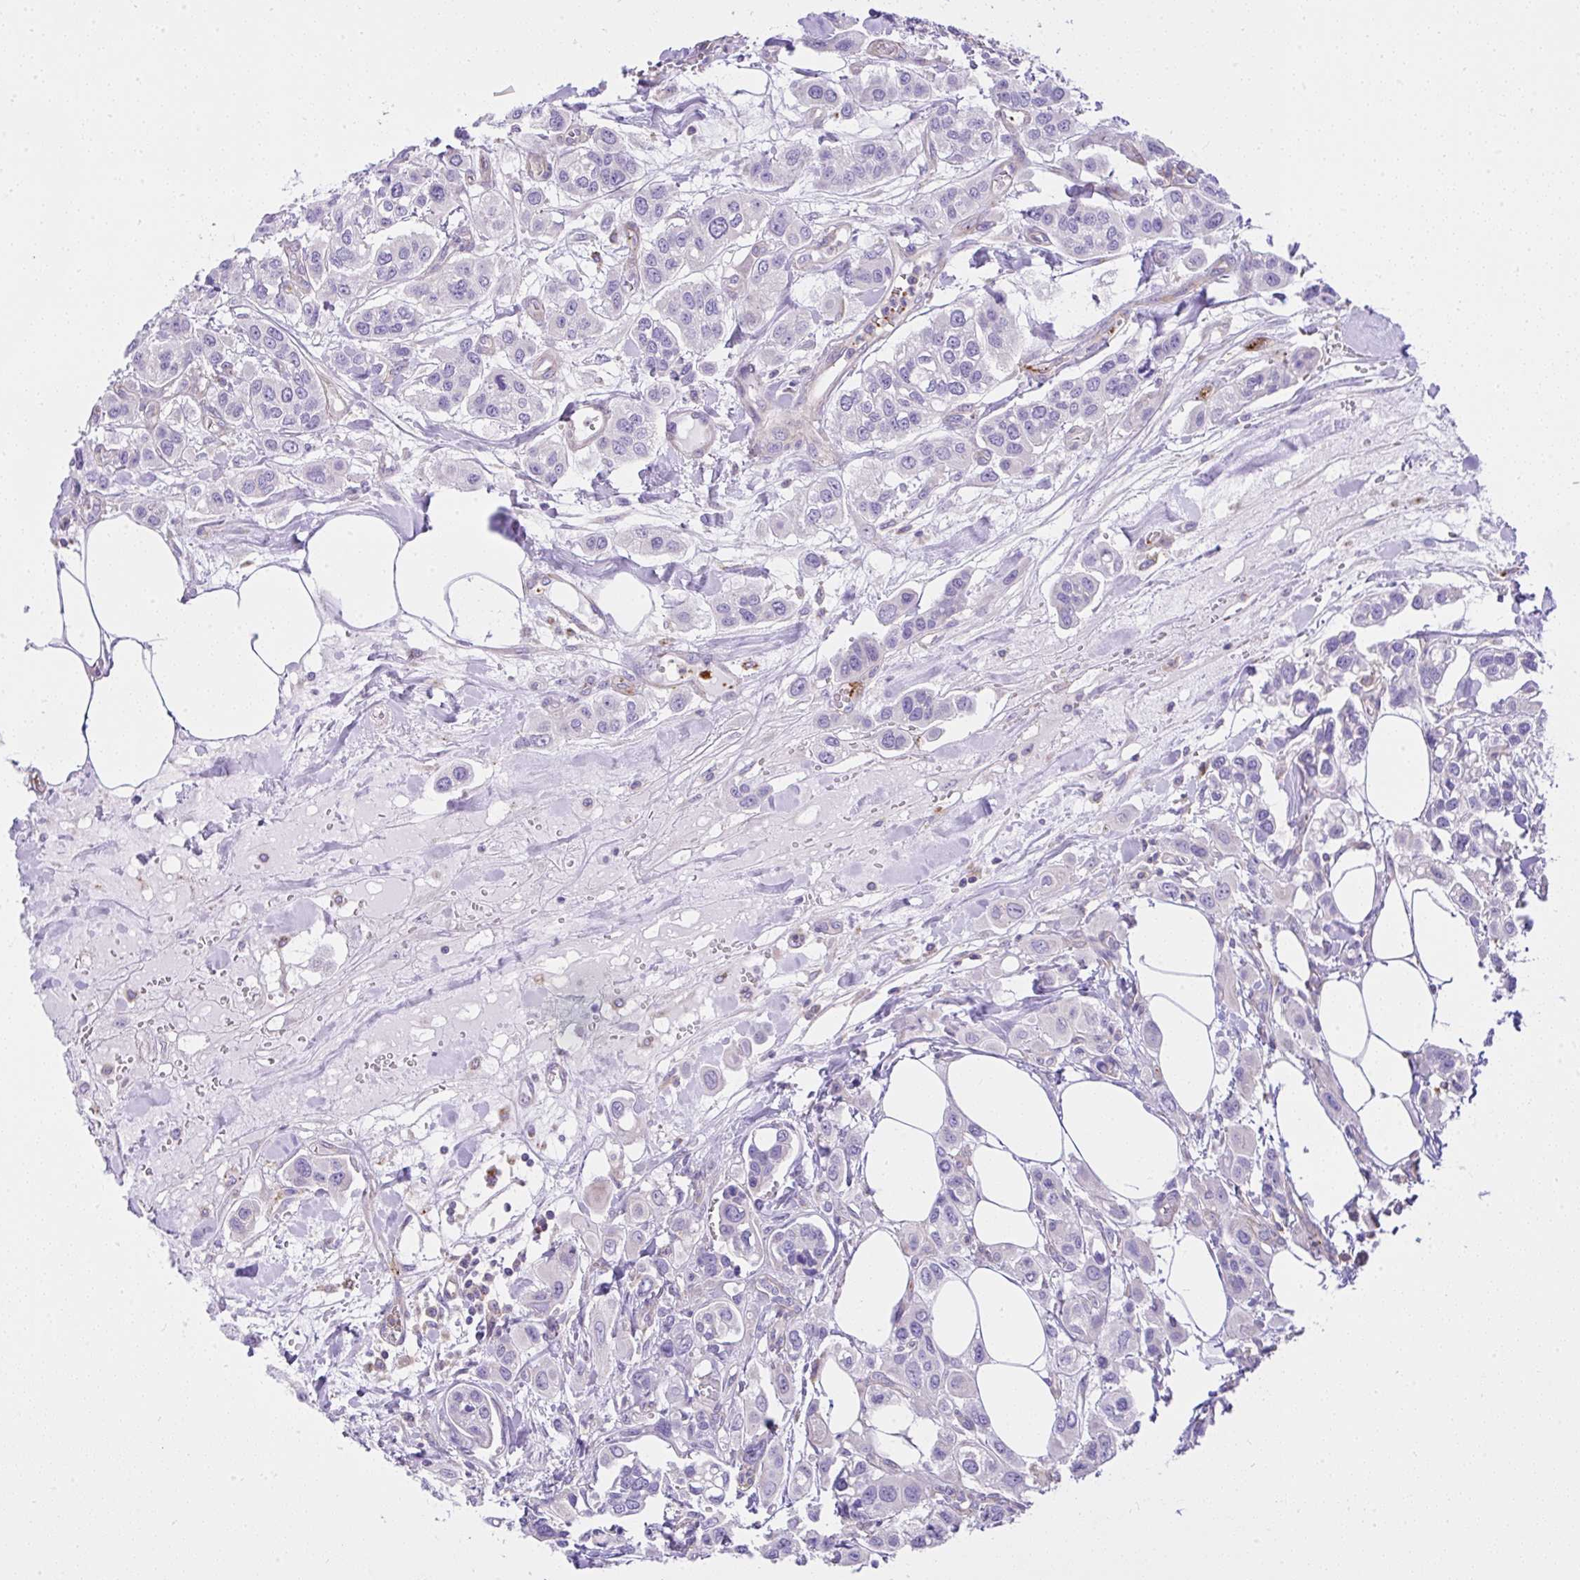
{"staining": {"intensity": "negative", "quantity": "none", "location": "none"}, "tissue": "urothelial cancer", "cell_type": "Tumor cells", "image_type": "cancer", "snomed": [{"axis": "morphology", "description": "Urothelial carcinoma, High grade"}, {"axis": "topography", "description": "Urinary bladder"}], "caption": "The histopathology image displays no staining of tumor cells in urothelial cancer.", "gene": "CCDC142", "patient": {"sex": "male", "age": 67}}